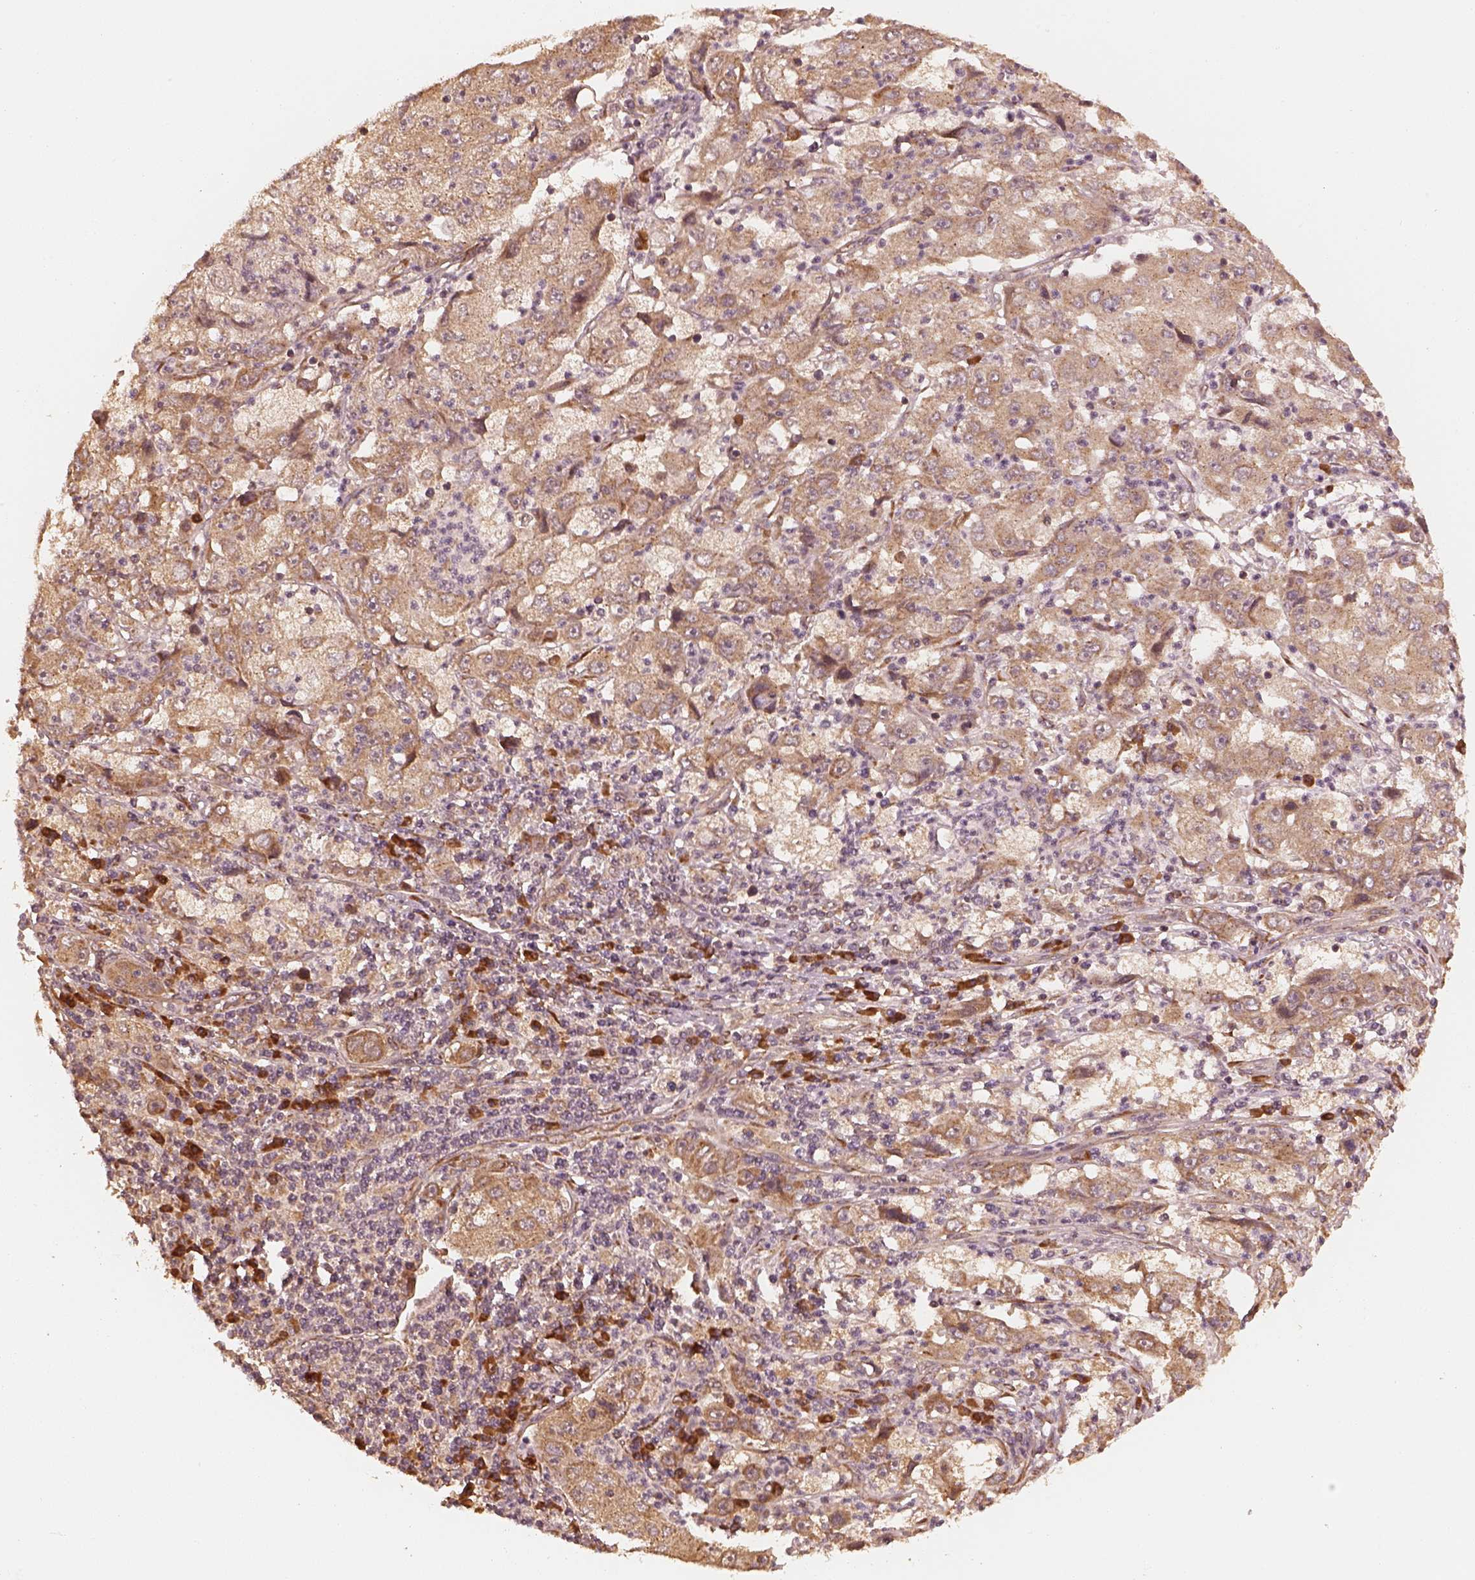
{"staining": {"intensity": "weak", "quantity": ">75%", "location": "cytoplasmic/membranous"}, "tissue": "cervical cancer", "cell_type": "Tumor cells", "image_type": "cancer", "snomed": [{"axis": "morphology", "description": "Squamous cell carcinoma, NOS"}, {"axis": "topography", "description": "Cervix"}], "caption": "IHC of human cervical squamous cell carcinoma reveals low levels of weak cytoplasmic/membranous expression in about >75% of tumor cells.", "gene": "DNAJC25", "patient": {"sex": "female", "age": 36}}